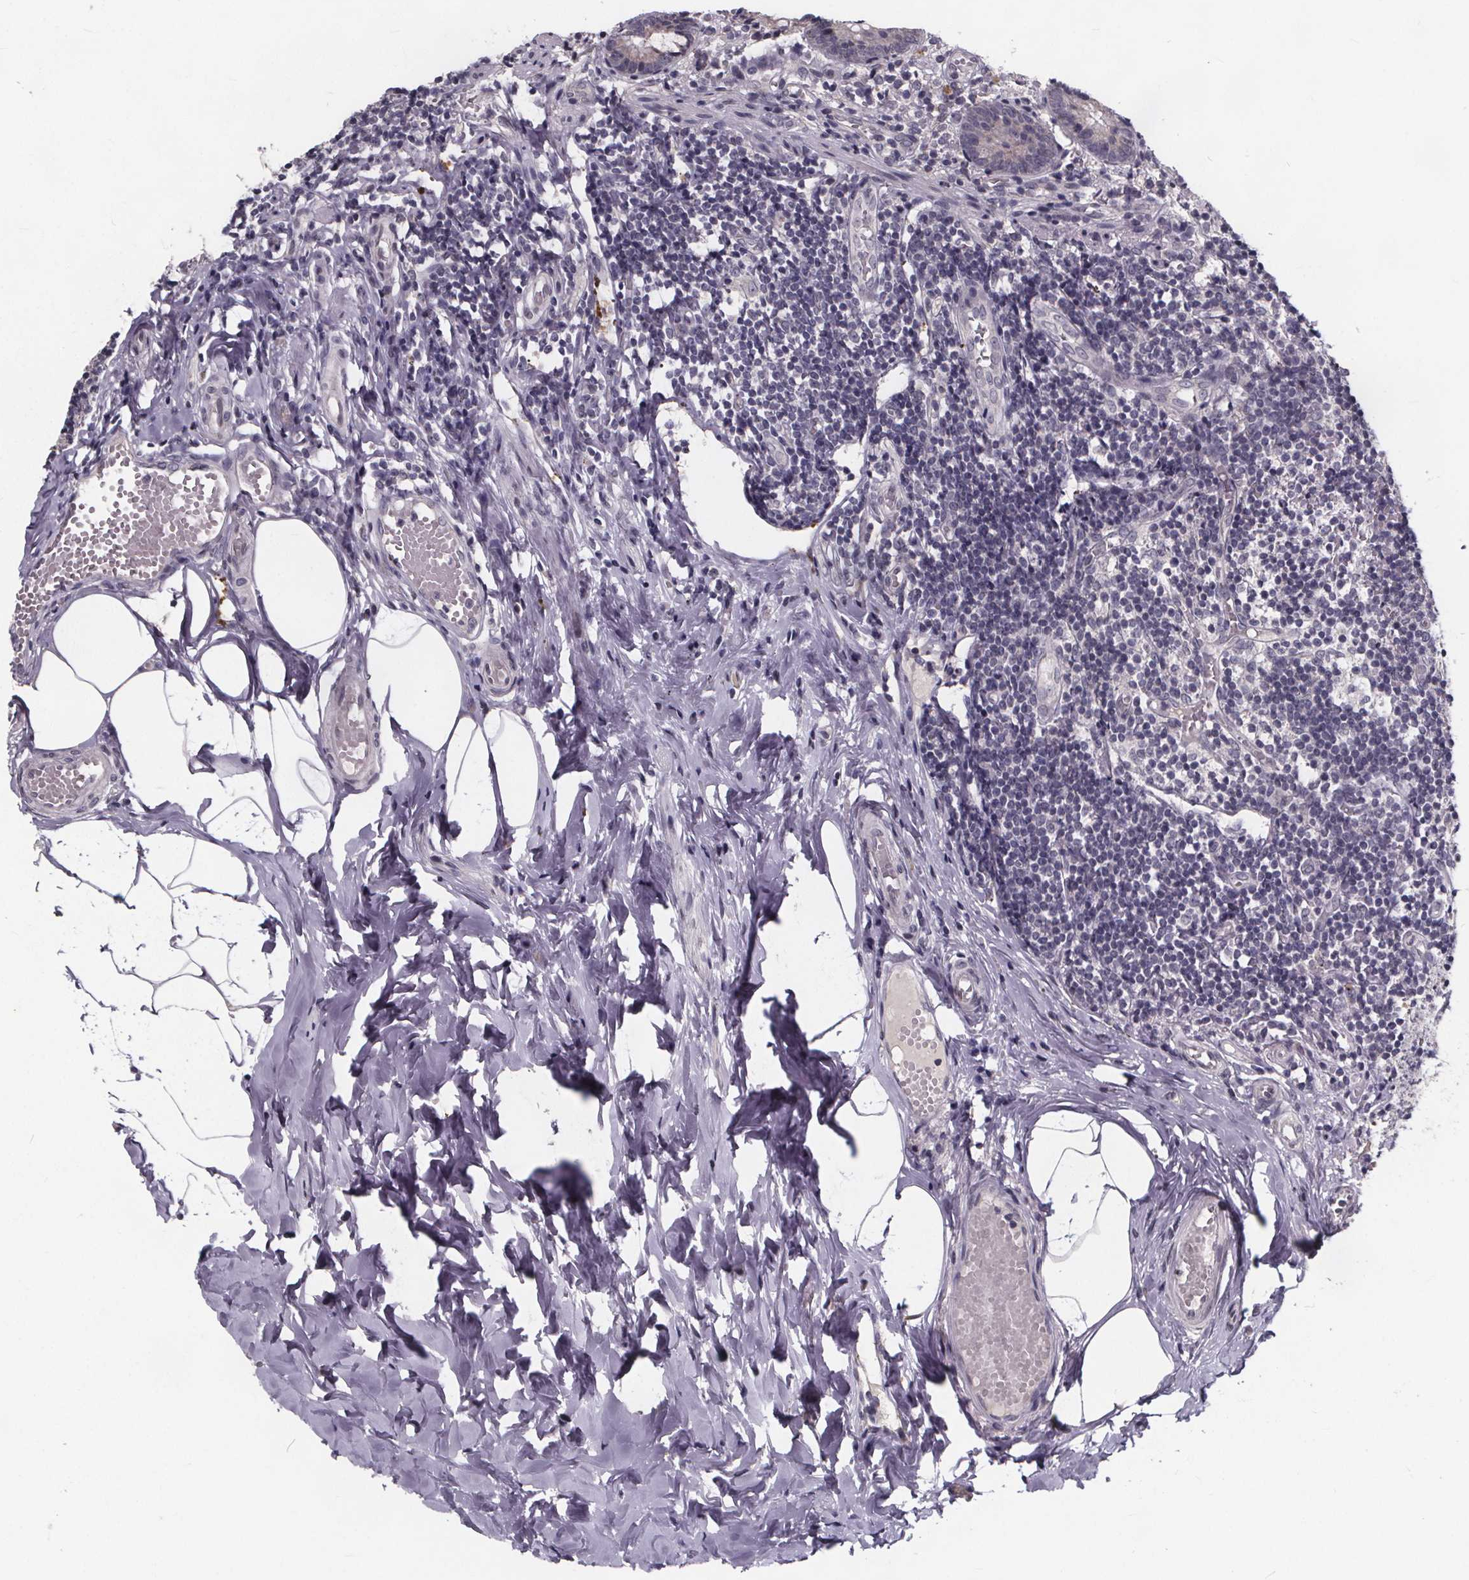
{"staining": {"intensity": "weak", "quantity": "<25%", "location": "cytoplasmic/membranous"}, "tissue": "appendix", "cell_type": "Glandular cells", "image_type": "normal", "snomed": [{"axis": "morphology", "description": "Normal tissue, NOS"}, {"axis": "topography", "description": "Appendix"}], "caption": "IHC image of unremarkable appendix: appendix stained with DAB (3,3'-diaminobenzidine) exhibits no significant protein positivity in glandular cells.", "gene": "FAM181B", "patient": {"sex": "female", "age": 32}}